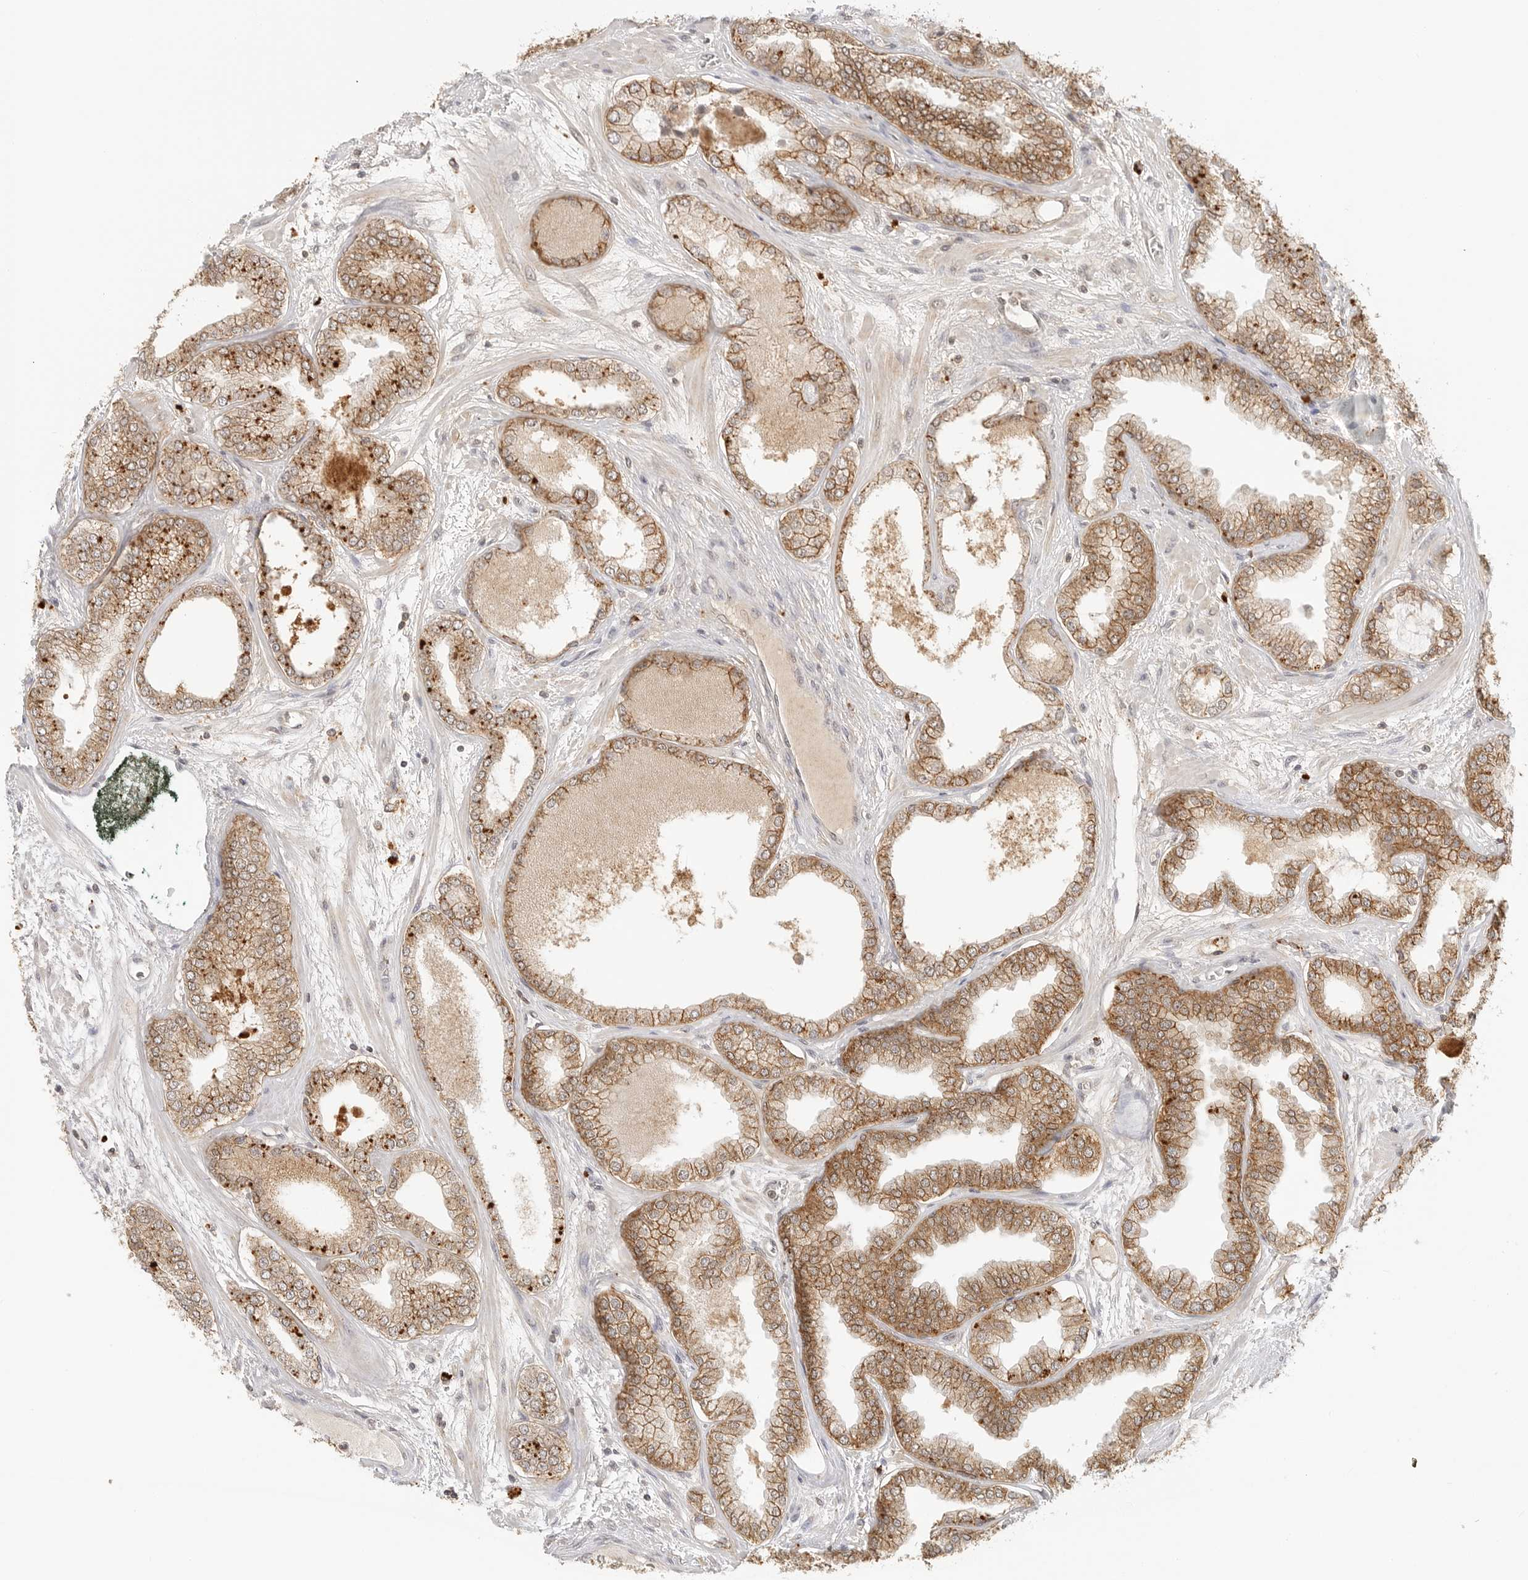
{"staining": {"intensity": "moderate", "quantity": ">75%", "location": "cytoplasmic/membranous"}, "tissue": "prostate cancer", "cell_type": "Tumor cells", "image_type": "cancer", "snomed": [{"axis": "morphology", "description": "Adenocarcinoma, High grade"}, {"axis": "topography", "description": "Prostate"}], "caption": "This is an image of immunohistochemistry staining of prostate cancer (adenocarcinoma (high-grade)), which shows moderate staining in the cytoplasmic/membranous of tumor cells.", "gene": "EPHA1", "patient": {"sex": "male", "age": 58}}